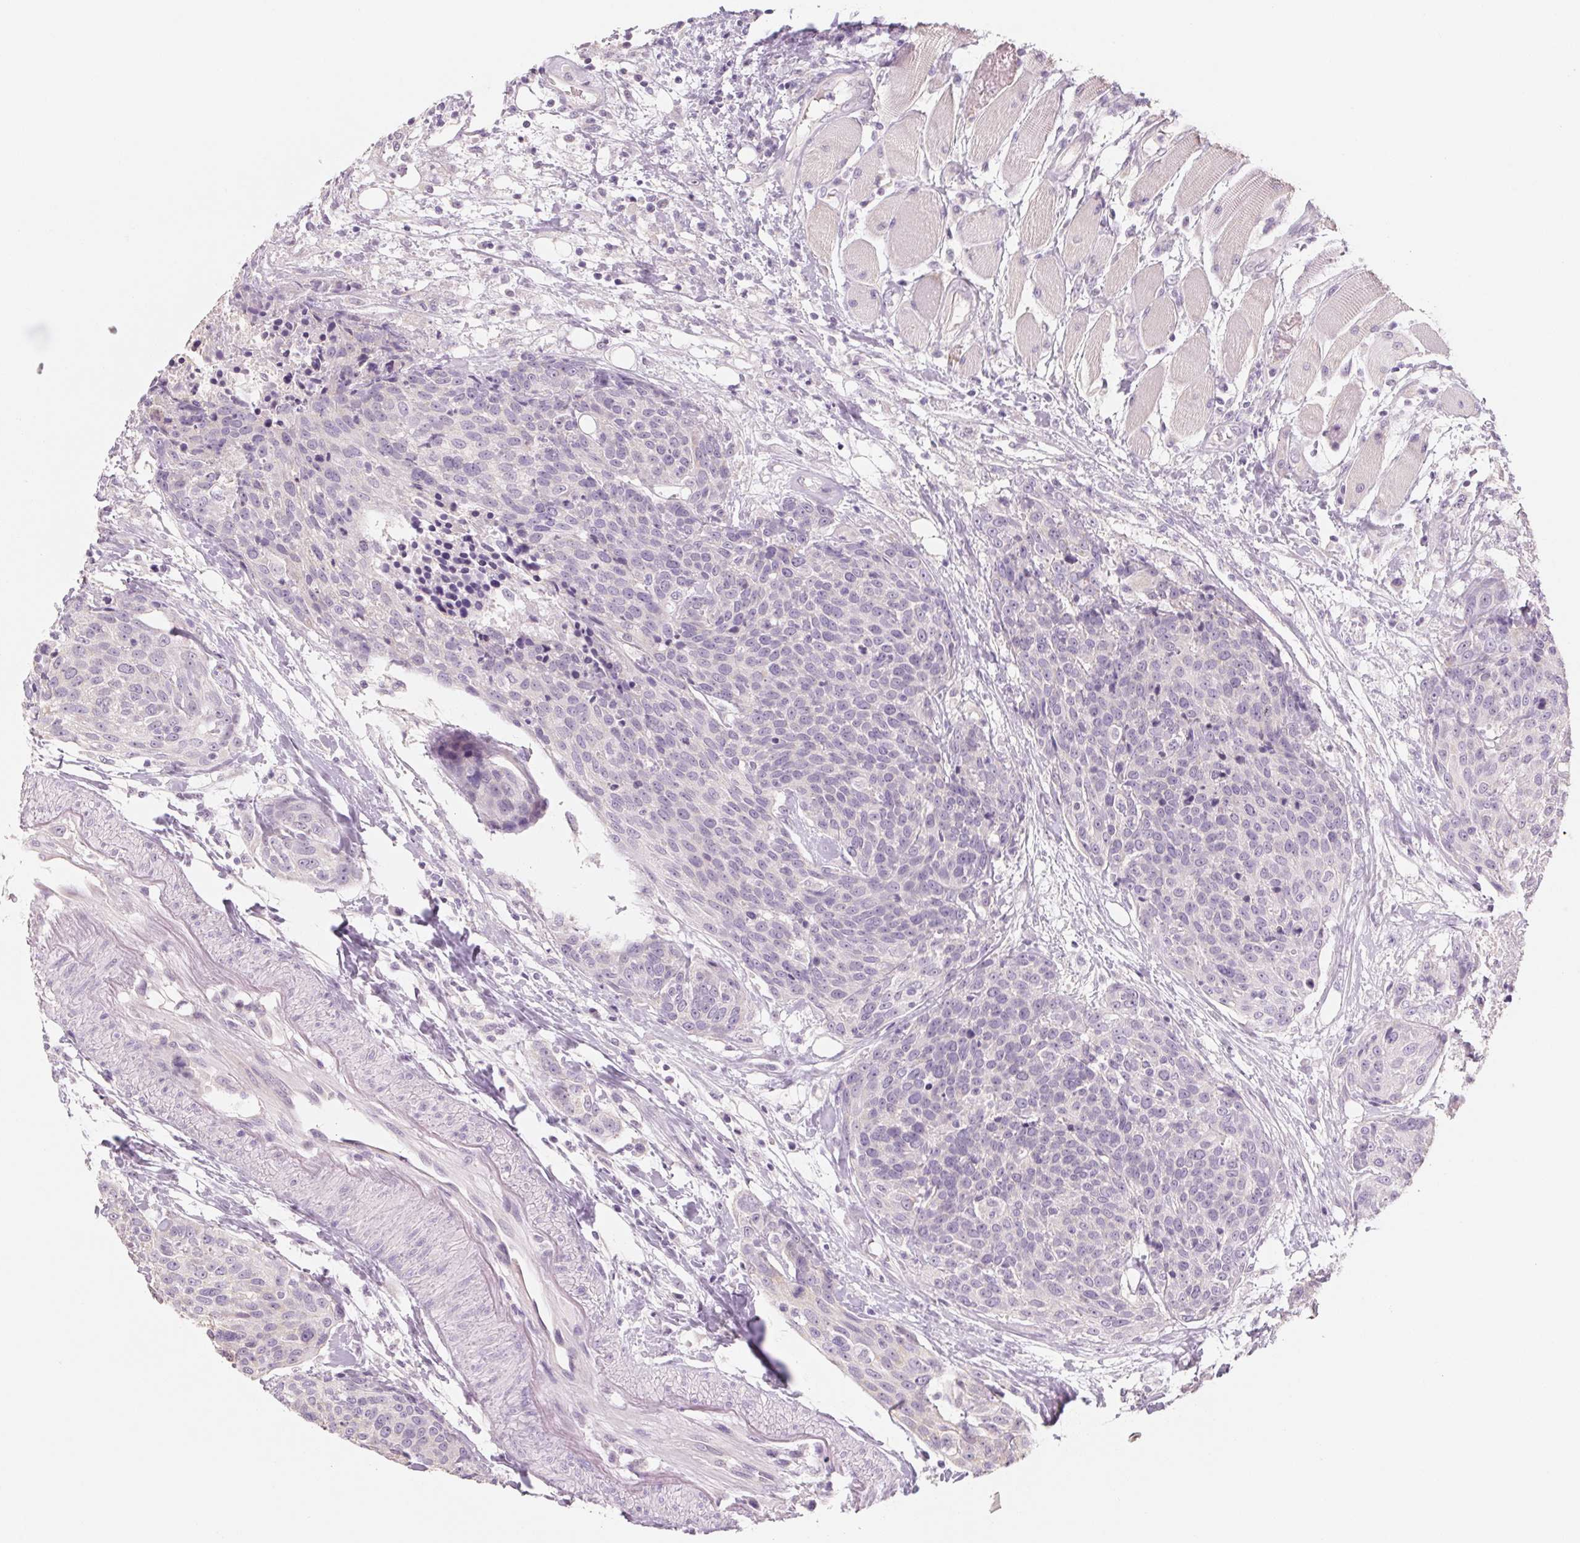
{"staining": {"intensity": "negative", "quantity": "none", "location": "none"}, "tissue": "head and neck cancer", "cell_type": "Tumor cells", "image_type": "cancer", "snomed": [{"axis": "morphology", "description": "Squamous cell carcinoma, NOS"}, {"axis": "topography", "description": "Oral tissue"}, {"axis": "topography", "description": "Head-Neck"}], "caption": "This micrograph is of squamous cell carcinoma (head and neck) stained with immunohistochemistry to label a protein in brown with the nuclei are counter-stained blue. There is no expression in tumor cells.", "gene": "POU1F1", "patient": {"sex": "male", "age": 64}}